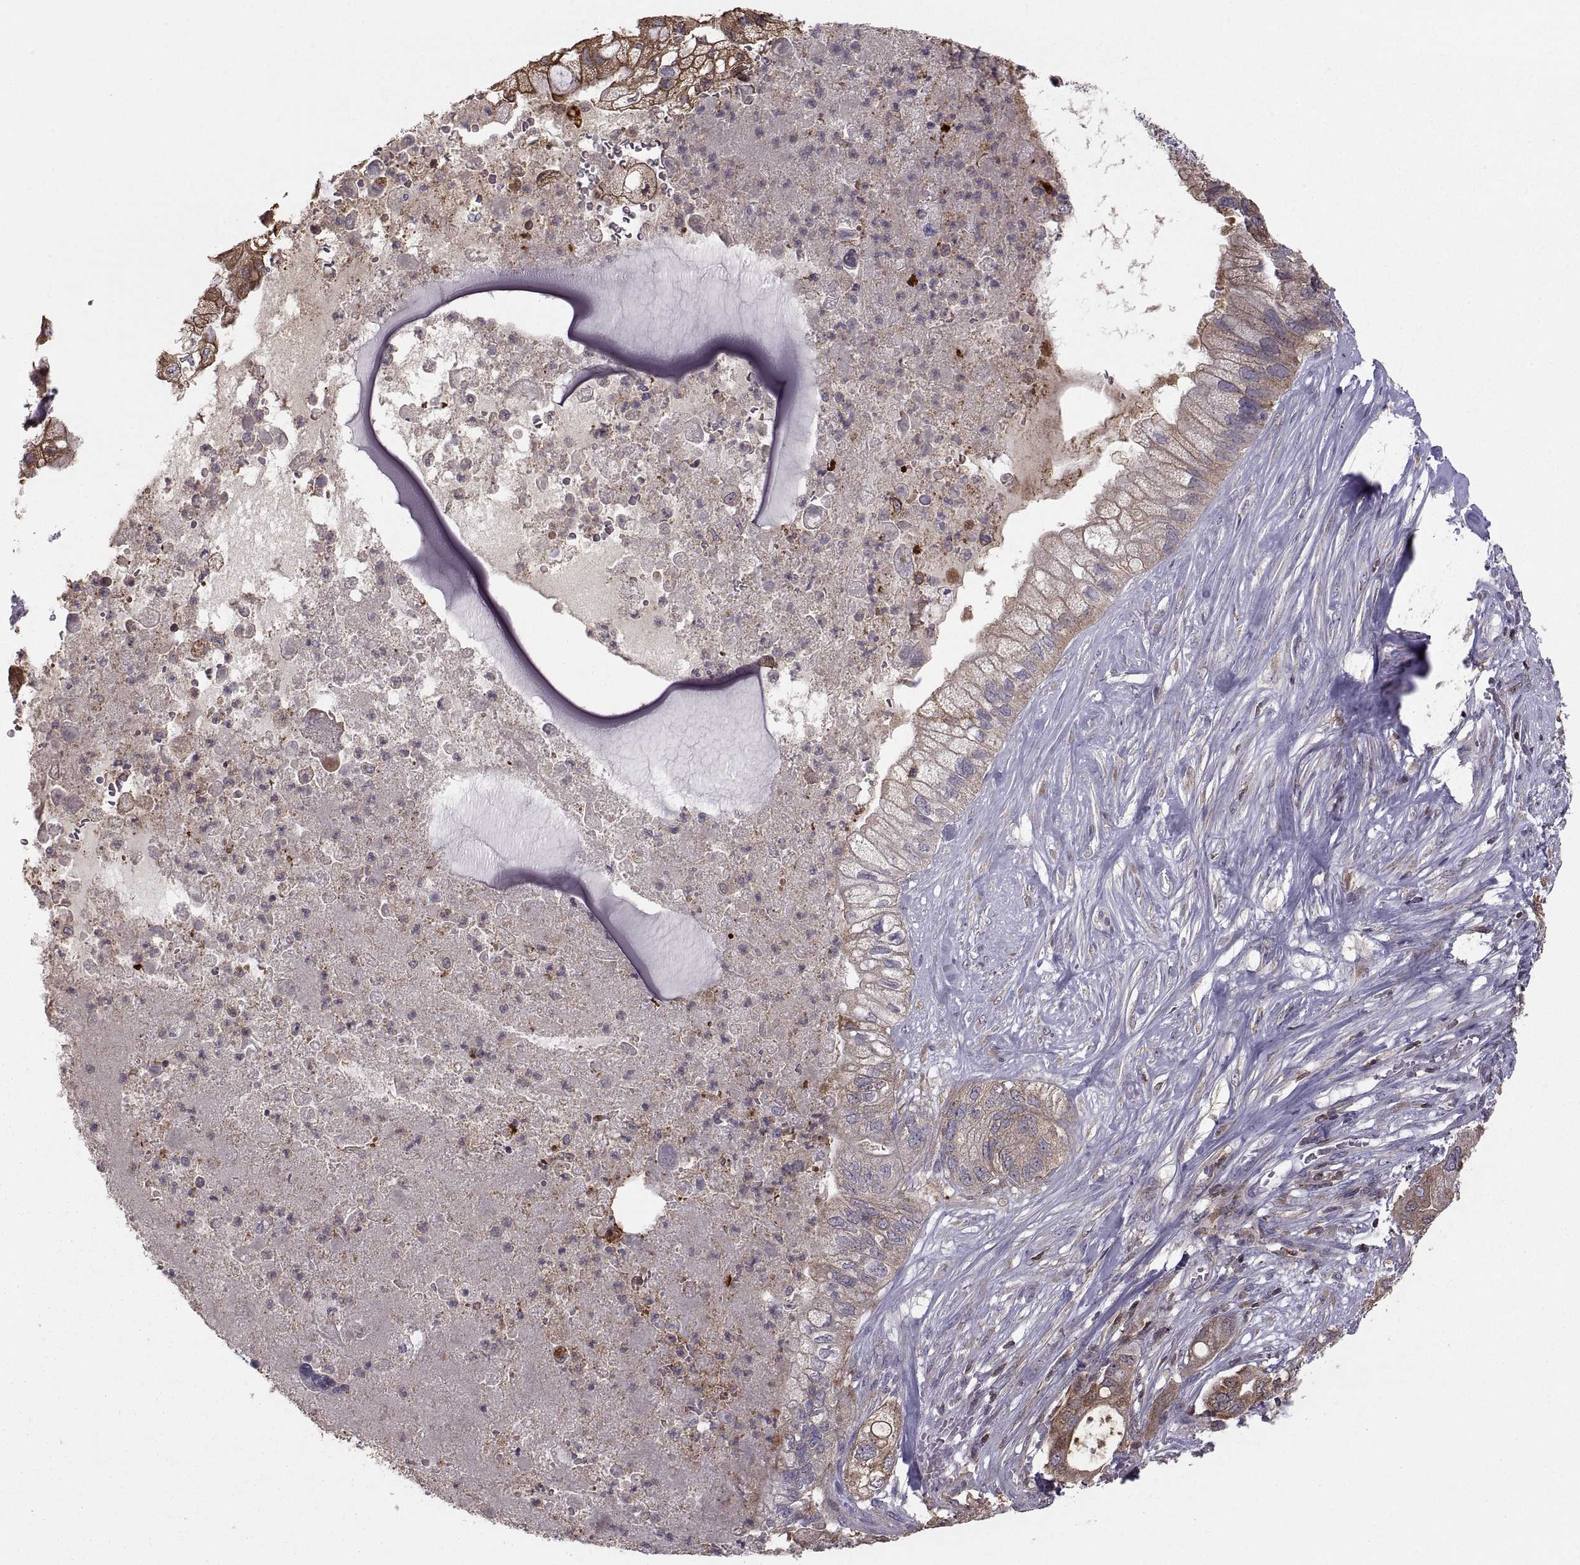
{"staining": {"intensity": "moderate", "quantity": "<25%", "location": "cytoplasmic/membranous"}, "tissue": "pancreatic cancer", "cell_type": "Tumor cells", "image_type": "cancer", "snomed": [{"axis": "morphology", "description": "Adenocarcinoma, NOS"}, {"axis": "topography", "description": "Pancreas"}], "caption": "Immunohistochemistry (IHC) micrograph of adenocarcinoma (pancreatic) stained for a protein (brown), which reveals low levels of moderate cytoplasmic/membranous positivity in approximately <25% of tumor cells.", "gene": "EZR", "patient": {"sex": "female", "age": 72}}